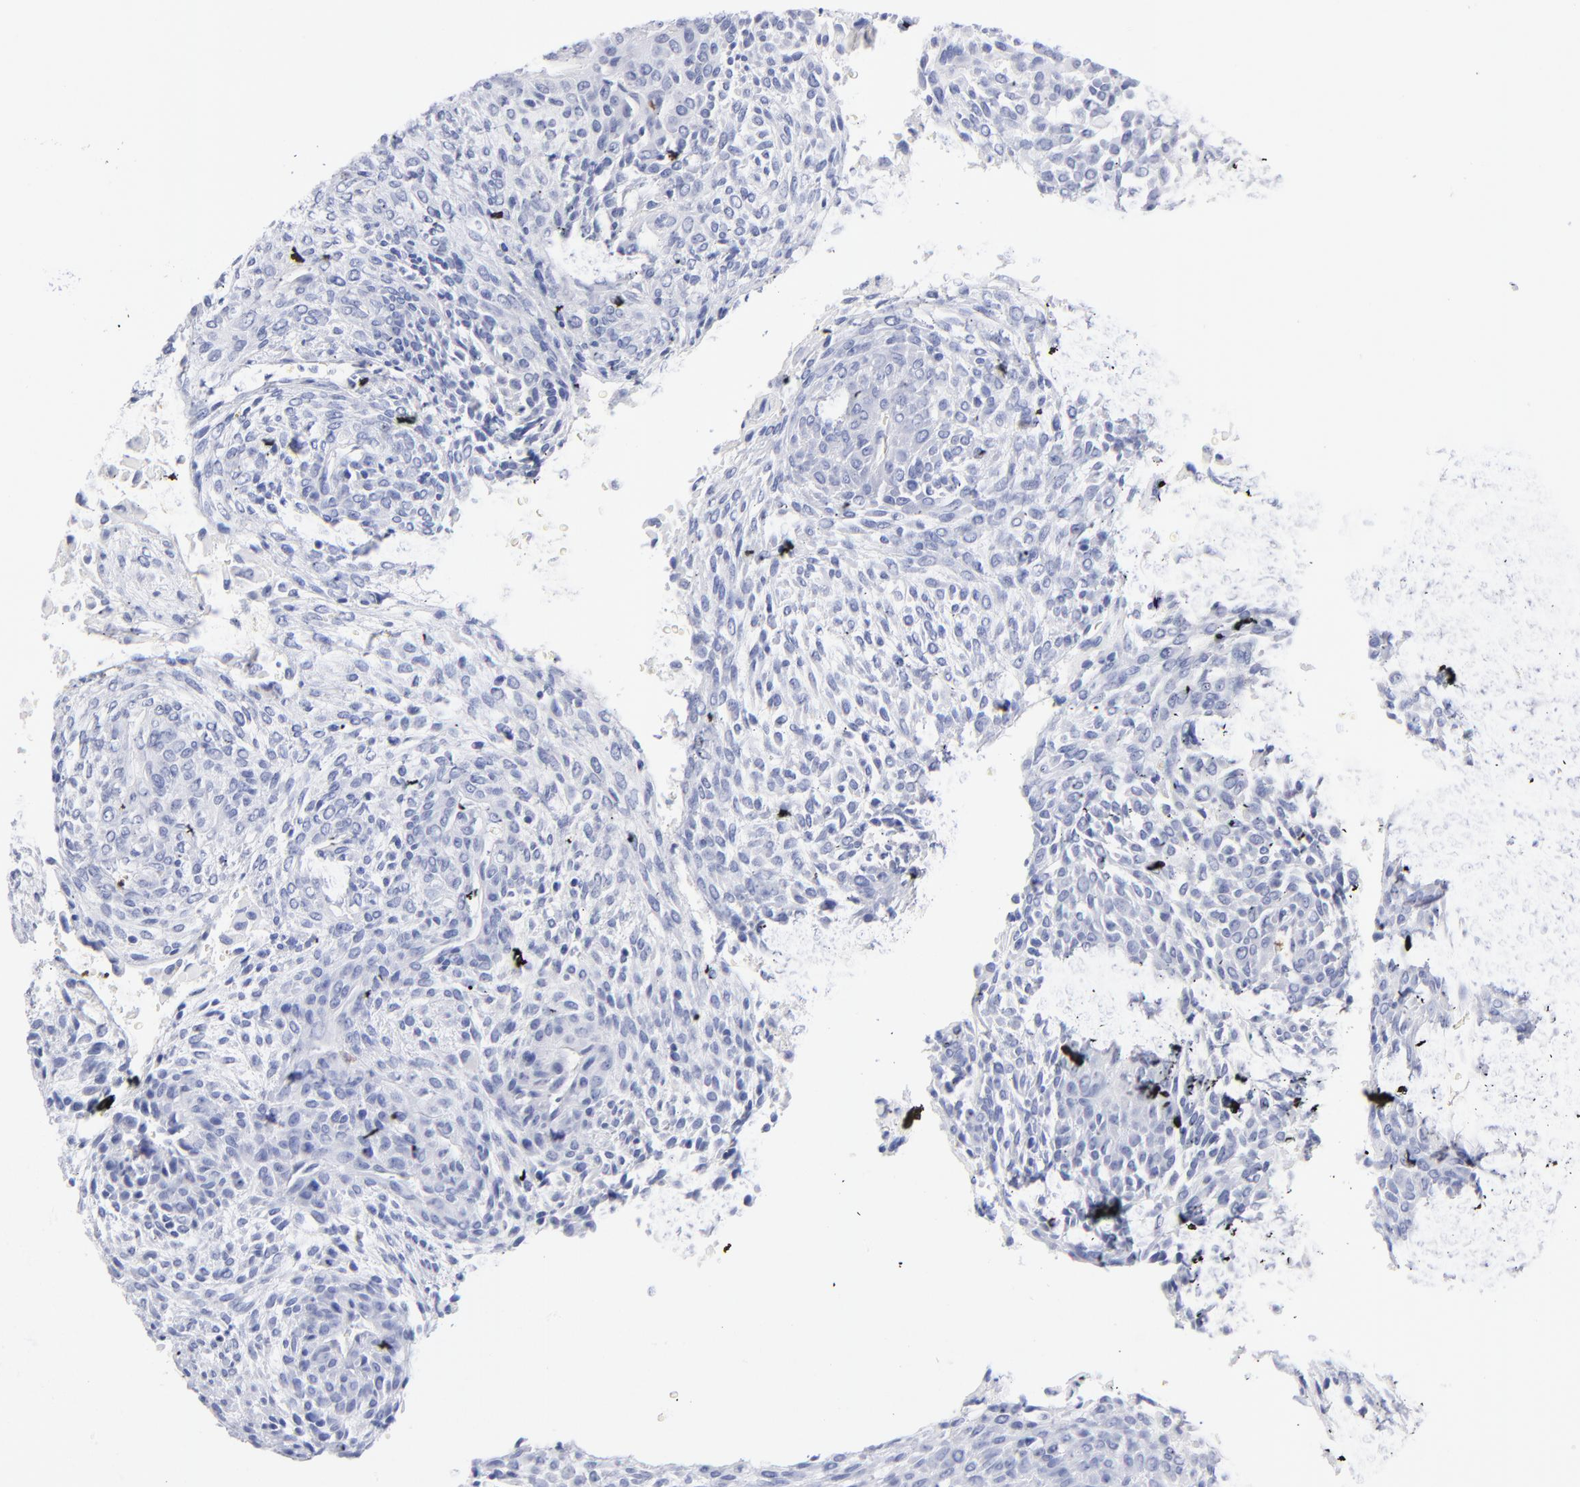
{"staining": {"intensity": "negative", "quantity": "none", "location": "none"}, "tissue": "glioma", "cell_type": "Tumor cells", "image_type": "cancer", "snomed": [{"axis": "morphology", "description": "Glioma, malignant, High grade"}, {"axis": "topography", "description": "Cerebral cortex"}], "caption": "This micrograph is of malignant high-grade glioma stained with immunohistochemistry (IHC) to label a protein in brown with the nuclei are counter-stained blue. There is no positivity in tumor cells.", "gene": "ARG1", "patient": {"sex": "female", "age": 55}}